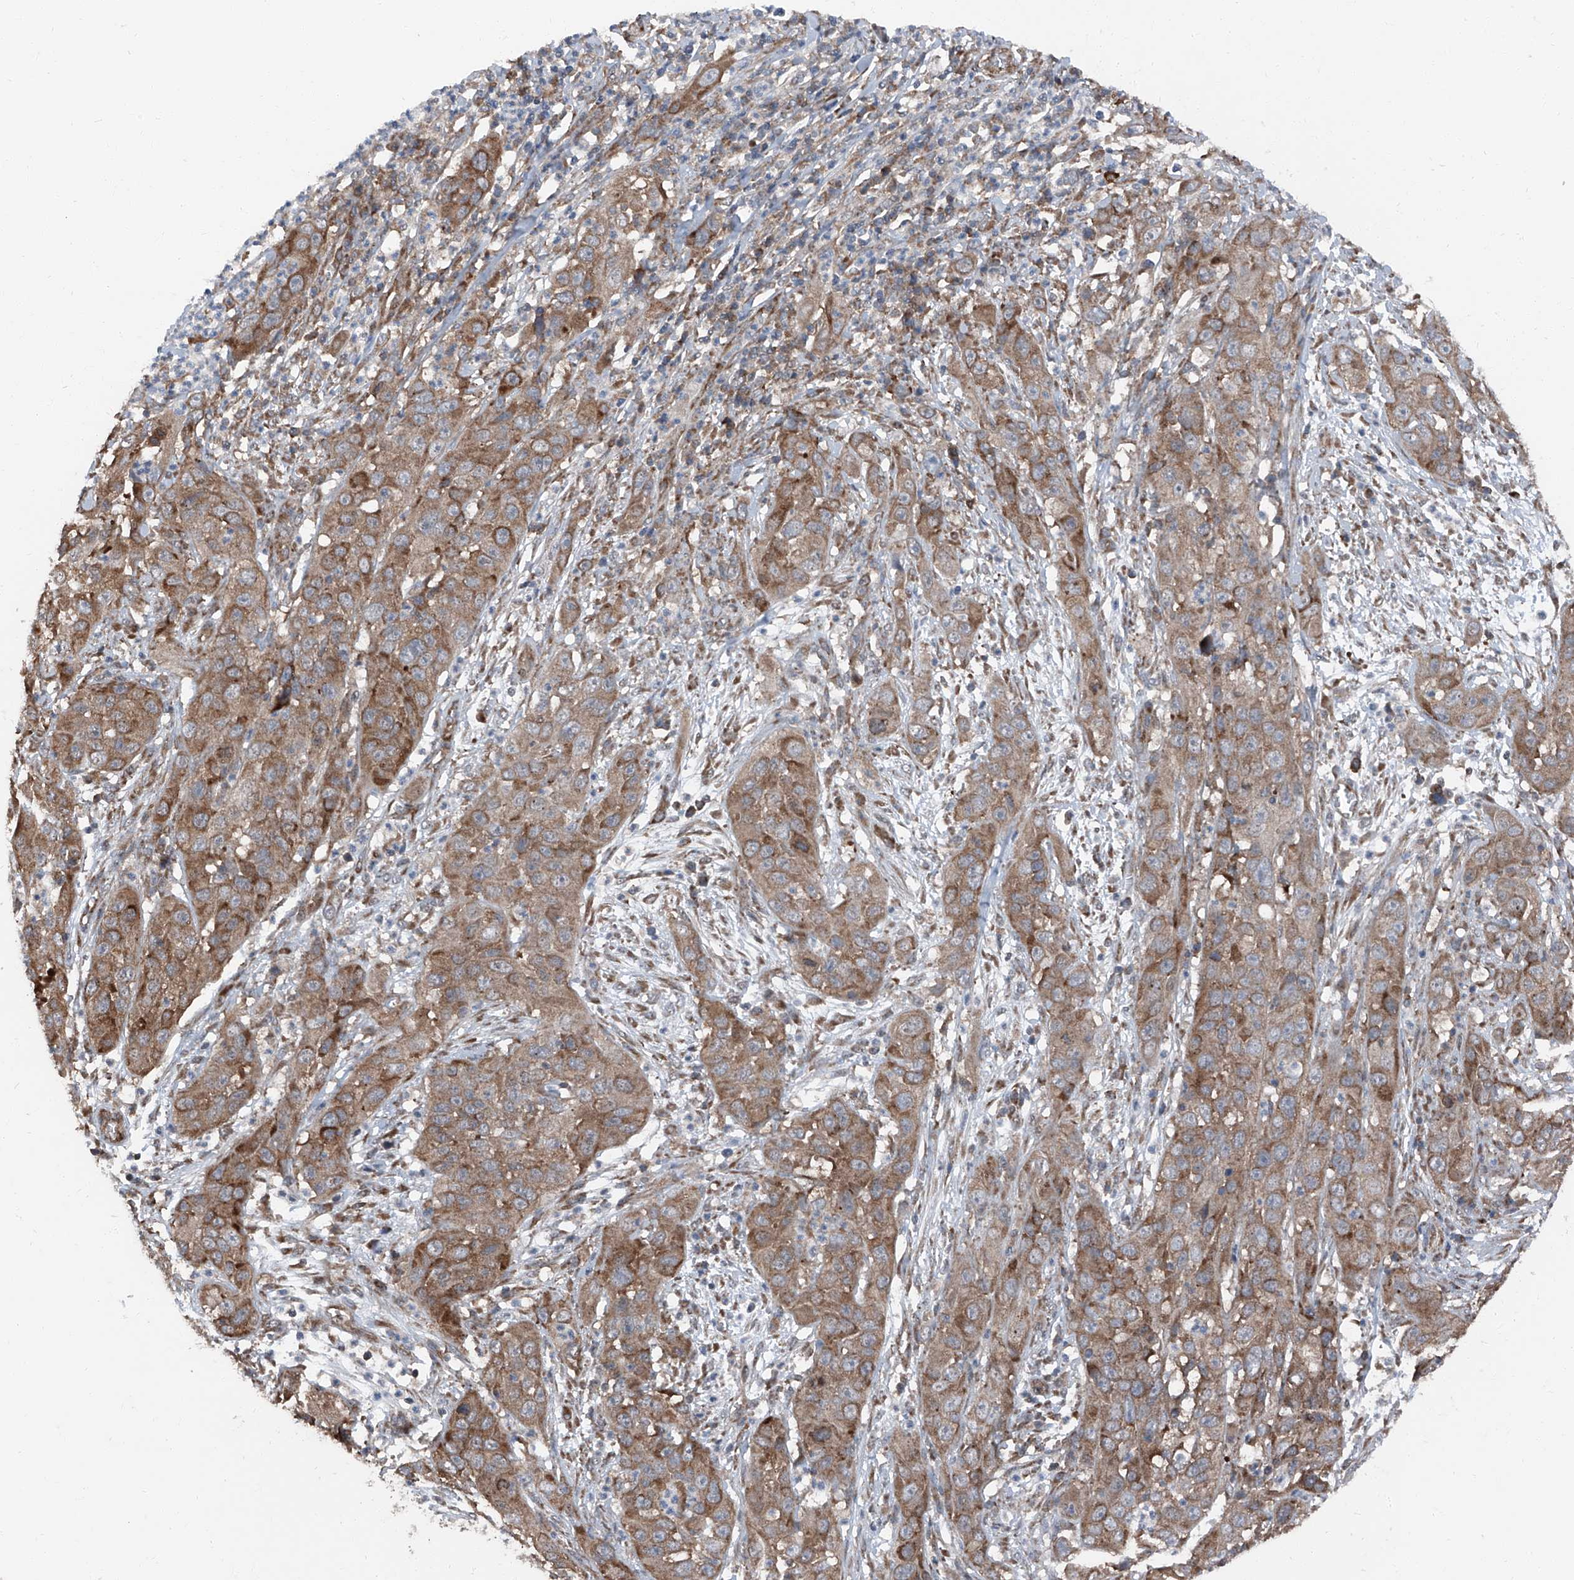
{"staining": {"intensity": "moderate", "quantity": ">75%", "location": "cytoplasmic/membranous"}, "tissue": "cervical cancer", "cell_type": "Tumor cells", "image_type": "cancer", "snomed": [{"axis": "morphology", "description": "Squamous cell carcinoma, NOS"}, {"axis": "topography", "description": "Cervix"}], "caption": "Squamous cell carcinoma (cervical) stained with DAB (3,3'-diaminobenzidine) immunohistochemistry reveals medium levels of moderate cytoplasmic/membranous positivity in about >75% of tumor cells.", "gene": "LIMK1", "patient": {"sex": "female", "age": 32}}